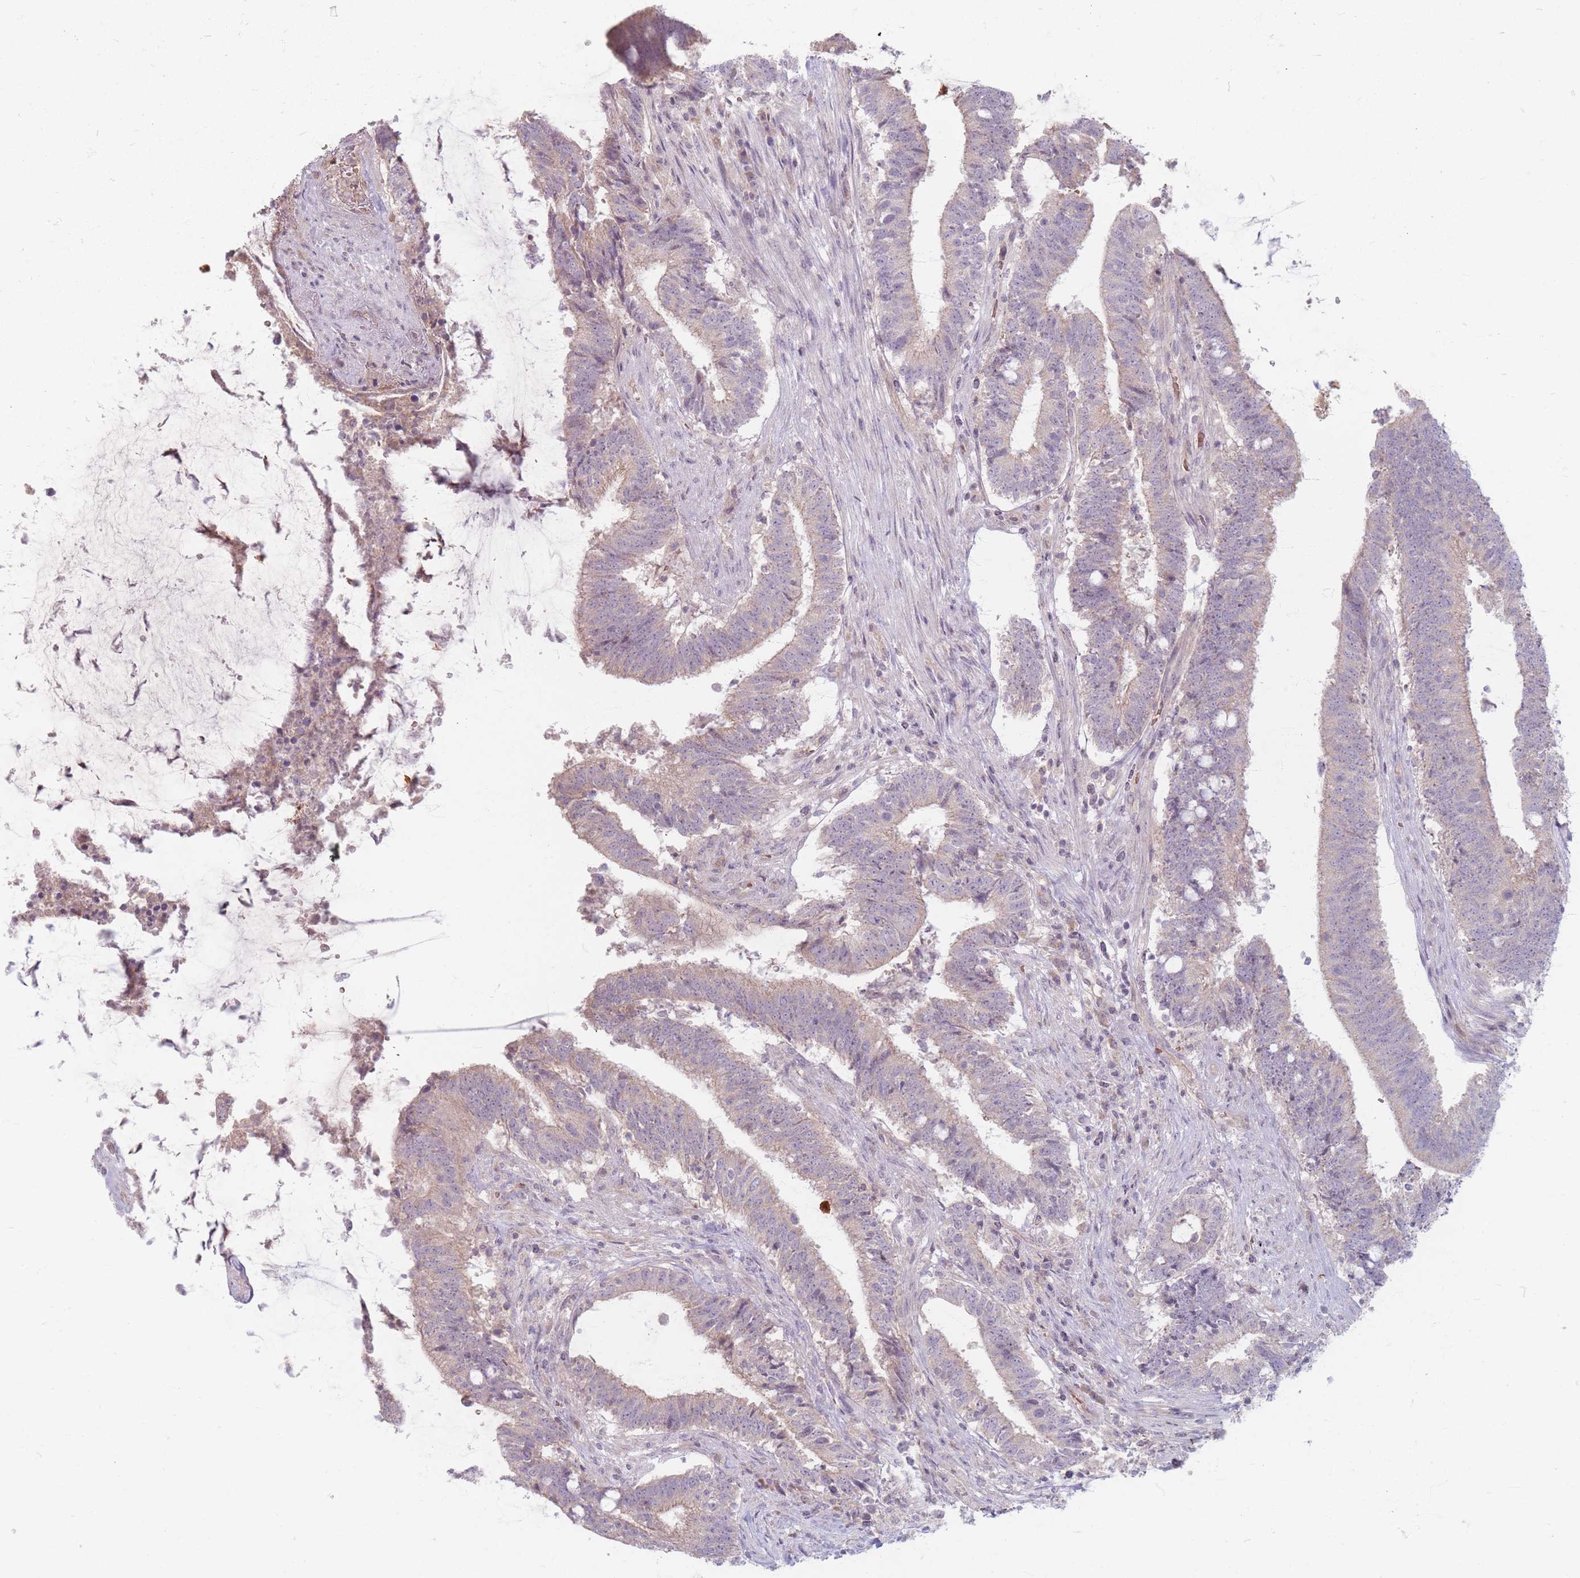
{"staining": {"intensity": "weak", "quantity": "<25%", "location": "cytoplasmic/membranous"}, "tissue": "colorectal cancer", "cell_type": "Tumor cells", "image_type": "cancer", "snomed": [{"axis": "morphology", "description": "Adenocarcinoma, NOS"}, {"axis": "topography", "description": "Colon"}], "caption": "A high-resolution image shows IHC staining of colorectal cancer (adenocarcinoma), which exhibits no significant expression in tumor cells.", "gene": "CHCHD7", "patient": {"sex": "female", "age": 43}}